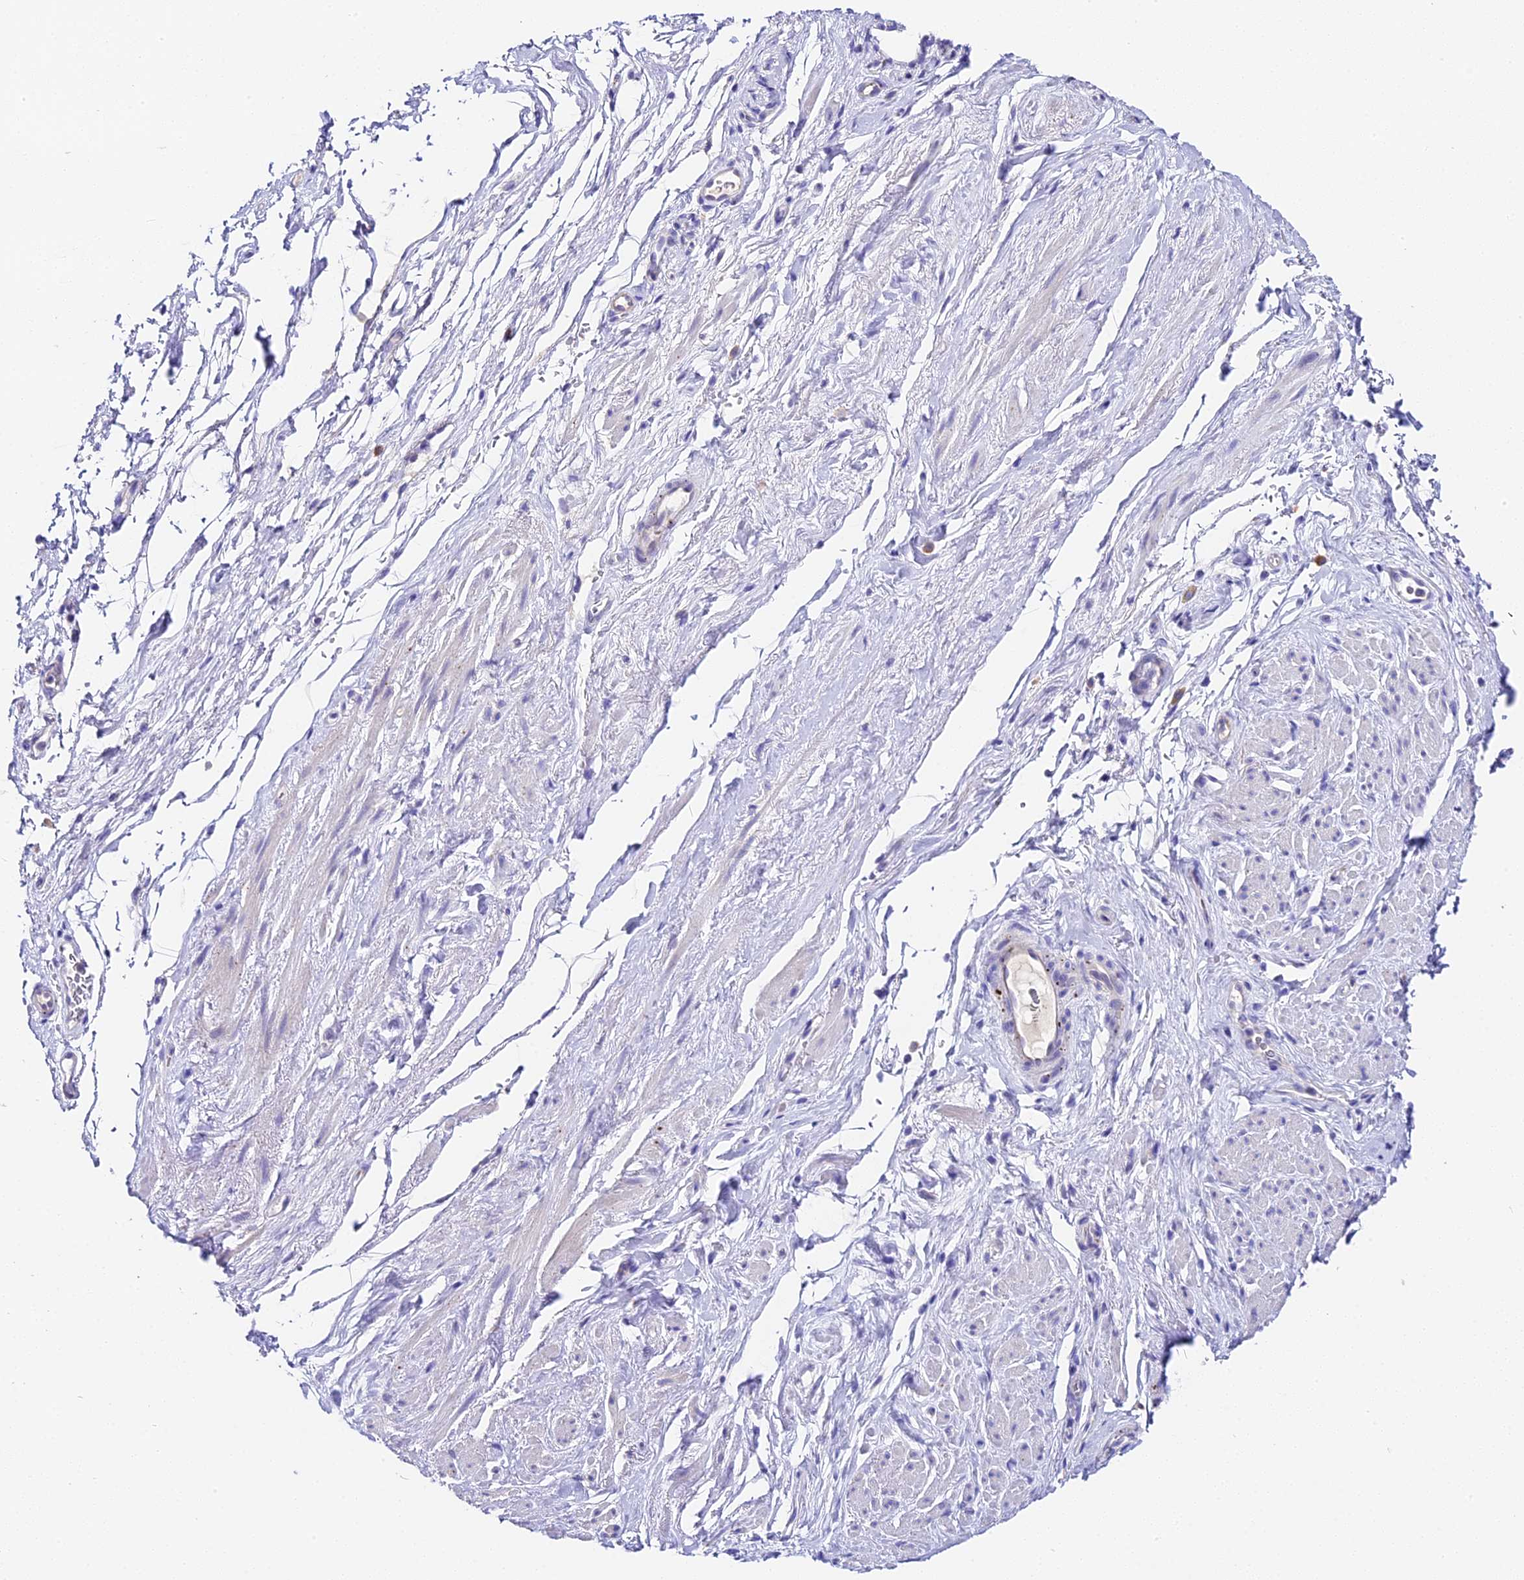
{"staining": {"intensity": "negative", "quantity": "none", "location": "none"}, "tissue": "smooth muscle", "cell_type": "Smooth muscle cells", "image_type": "normal", "snomed": [{"axis": "morphology", "description": "Normal tissue, NOS"}, {"axis": "topography", "description": "Smooth muscle"}, {"axis": "topography", "description": "Peripheral nerve tissue"}], "caption": "Human smooth muscle stained for a protein using immunohistochemistry (IHC) demonstrates no positivity in smooth muscle cells.", "gene": "LYPD6", "patient": {"sex": "male", "age": 69}}